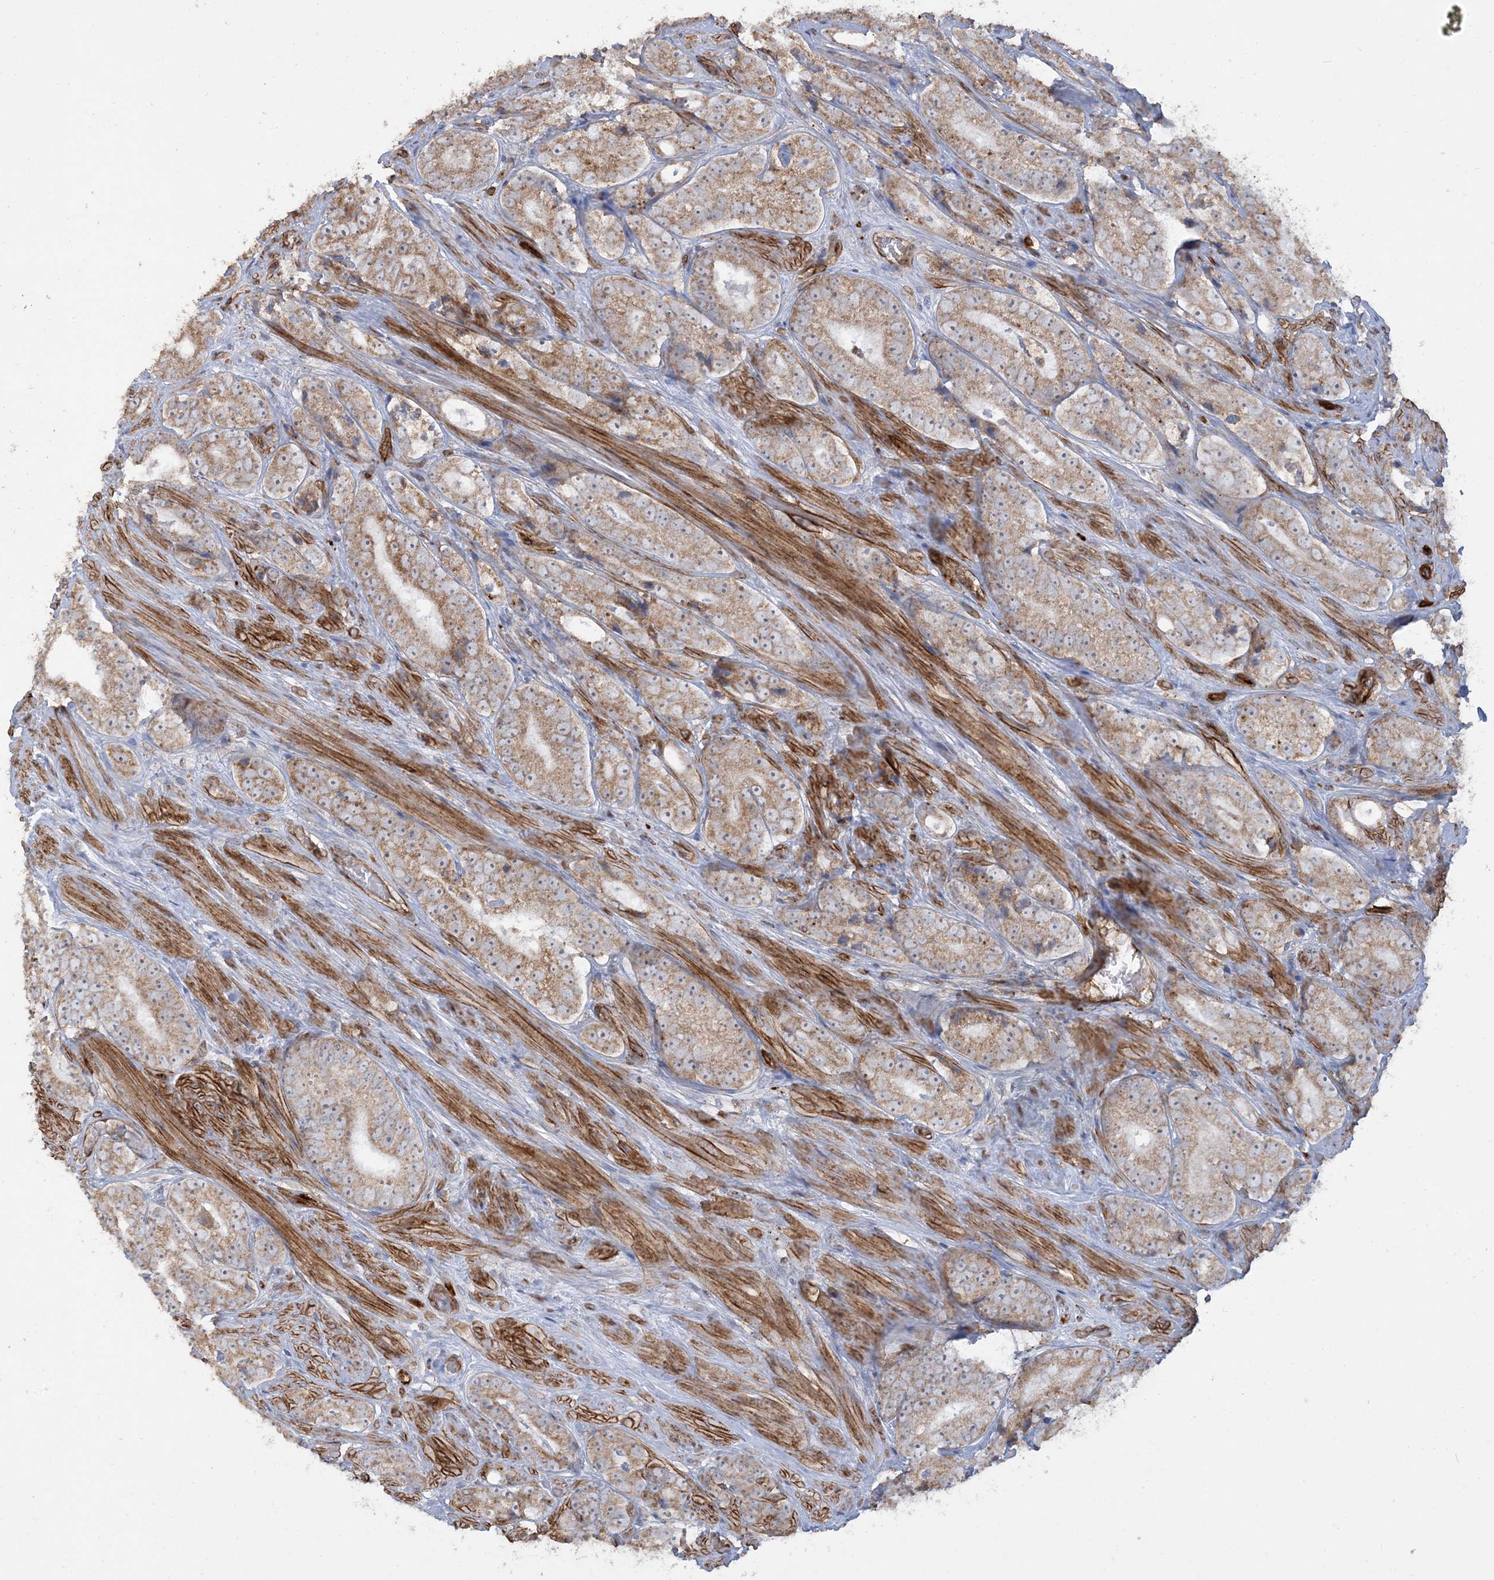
{"staining": {"intensity": "moderate", "quantity": ">75%", "location": "cytoplasmic/membranous"}, "tissue": "prostate cancer", "cell_type": "Tumor cells", "image_type": "cancer", "snomed": [{"axis": "morphology", "description": "Adenocarcinoma, High grade"}, {"axis": "topography", "description": "Prostate"}], "caption": "Protein analysis of prostate high-grade adenocarcinoma tissue displays moderate cytoplasmic/membranous positivity in about >75% of tumor cells.", "gene": "AGA", "patient": {"sex": "male", "age": 56}}